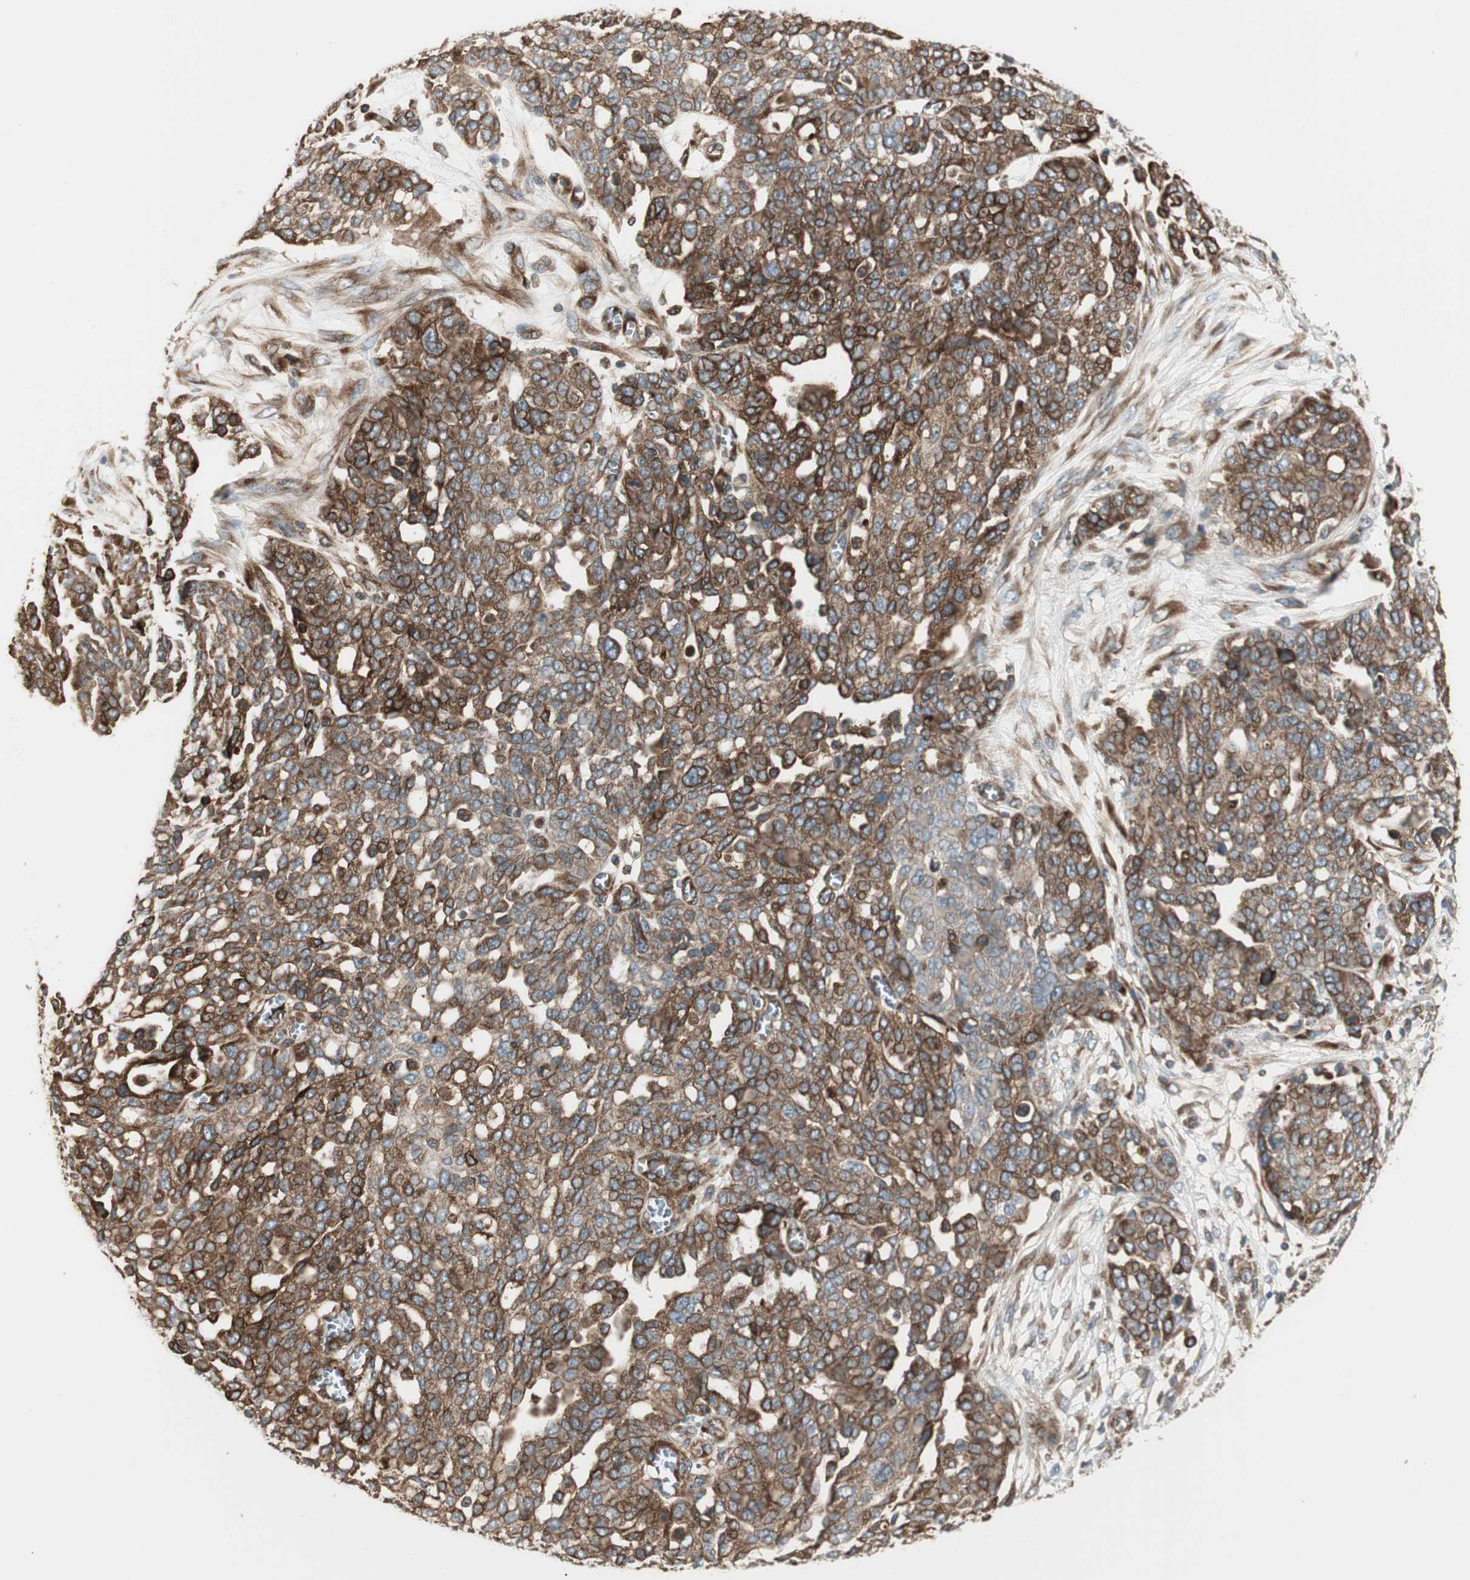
{"staining": {"intensity": "strong", "quantity": ">75%", "location": "cytoplasmic/membranous"}, "tissue": "ovarian cancer", "cell_type": "Tumor cells", "image_type": "cancer", "snomed": [{"axis": "morphology", "description": "Cystadenocarcinoma, serous, NOS"}, {"axis": "topography", "description": "Soft tissue"}, {"axis": "topography", "description": "Ovary"}], "caption": "The histopathology image demonstrates staining of ovarian cancer (serous cystadenocarcinoma), revealing strong cytoplasmic/membranous protein staining (brown color) within tumor cells. The staining was performed using DAB, with brown indicating positive protein expression. Nuclei are stained blue with hematoxylin.", "gene": "PRKG1", "patient": {"sex": "female", "age": 57}}